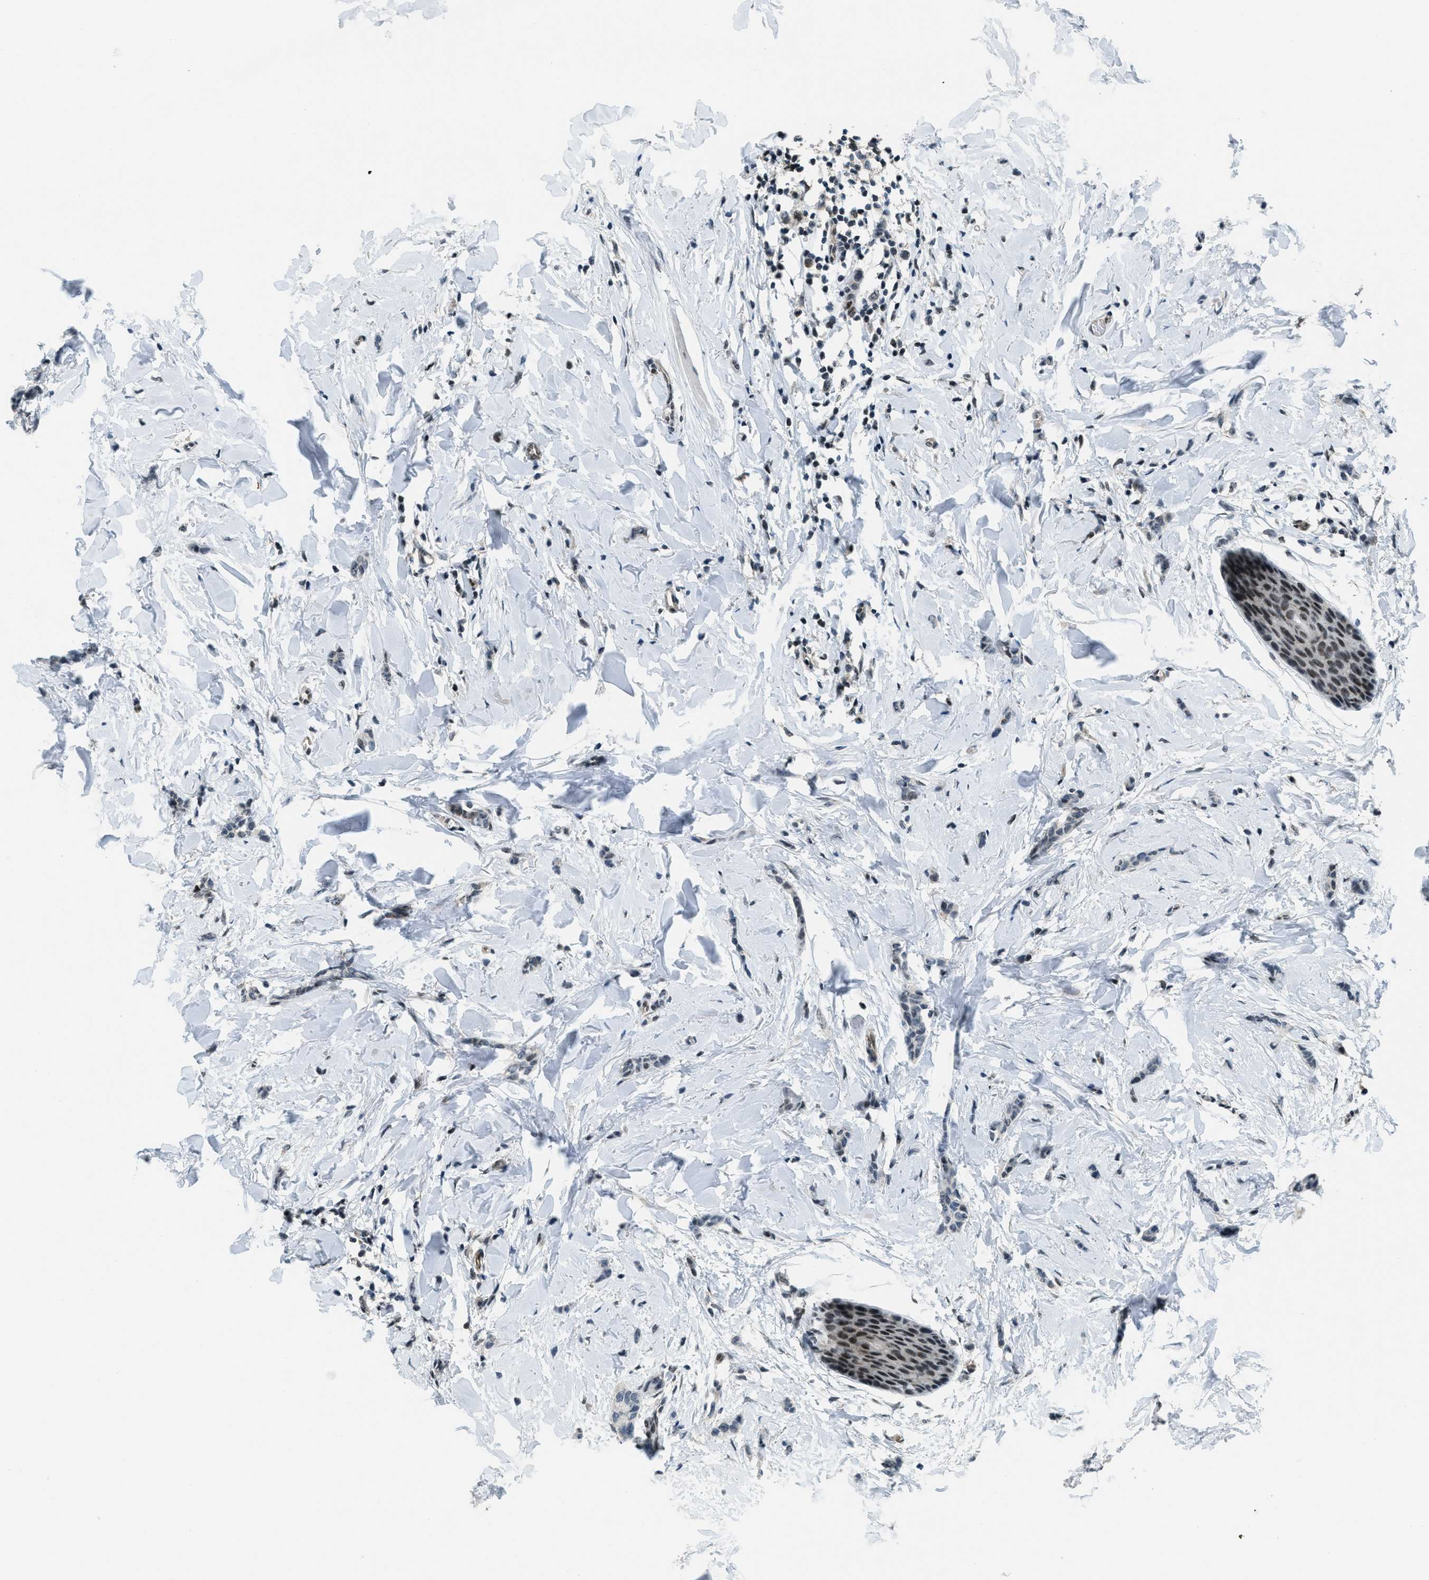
{"staining": {"intensity": "weak", "quantity": ">75%", "location": "nuclear"}, "tissue": "breast cancer", "cell_type": "Tumor cells", "image_type": "cancer", "snomed": [{"axis": "morphology", "description": "Lobular carcinoma"}, {"axis": "topography", "description": "Skin"}, {"axis": "topography", "description": "Breast"}], "caption": "A histopathology image of human lobular carcinoma (breast) stained for a protein demonstrates weak nuclear brown staining in tumor cells. The staining was performed using DAB, with brown indicating positive protein expression. Nuclei are stained blue with hematoxylin.", "gene": "KLF6", "patient": {"sex": "female", "age": 46}}